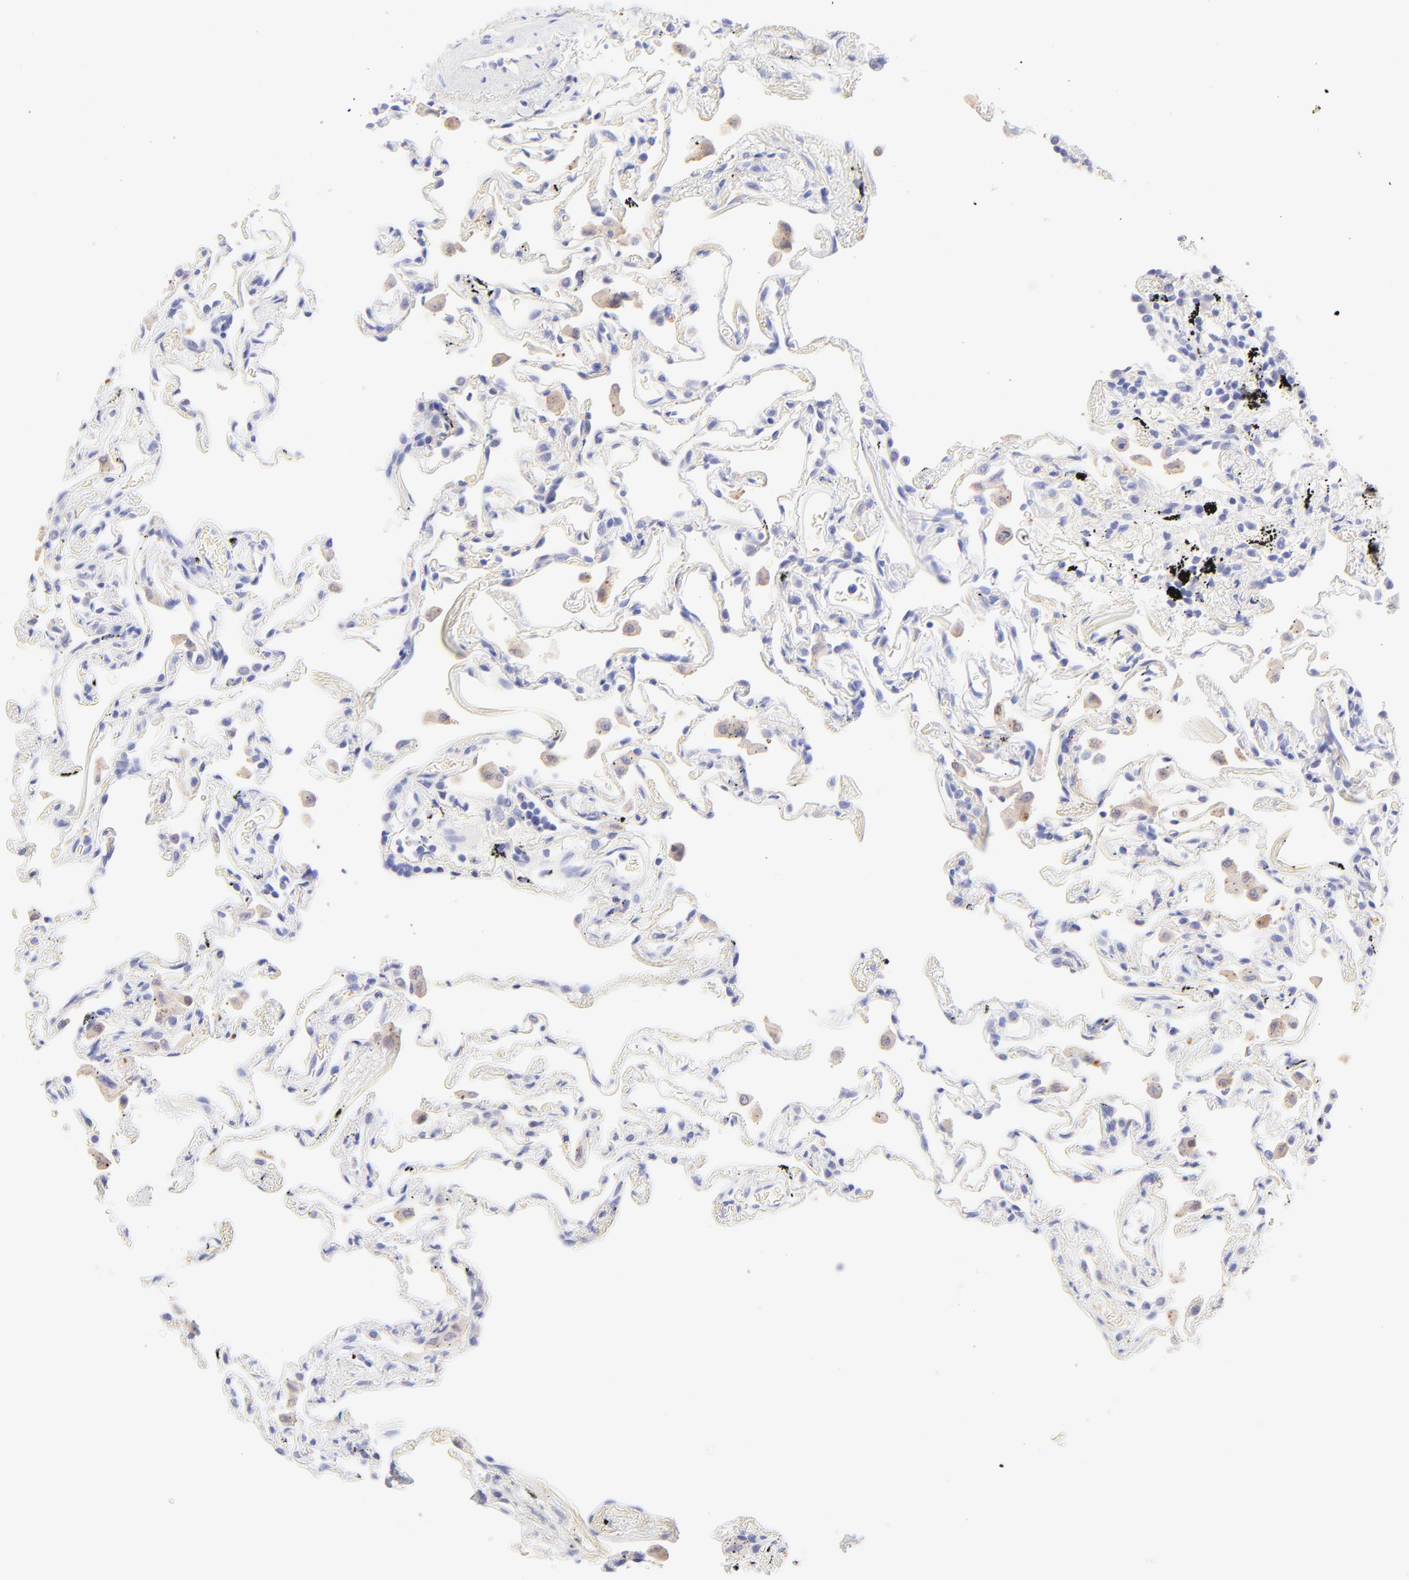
{"staining": {"intensity": "negative", "quantity": "none", "location": "none"}, "tissue": "lung", "cell_type": "Alveolar cells", "image_type": "normal", "snomed": [{"axis": "morphology", "description": "Normal tissue, NOS"}, {"axis": "morphology", "description": "Inflammation, NOS"}, {"axis": "topography", "description": "Lung"}], "caption": "This is an immunohistochemistry image of benign human lung. There is no expression in alveolar cells.", "gene": "FRMPD3", "patient": {"sex": "male", "age": 69}}